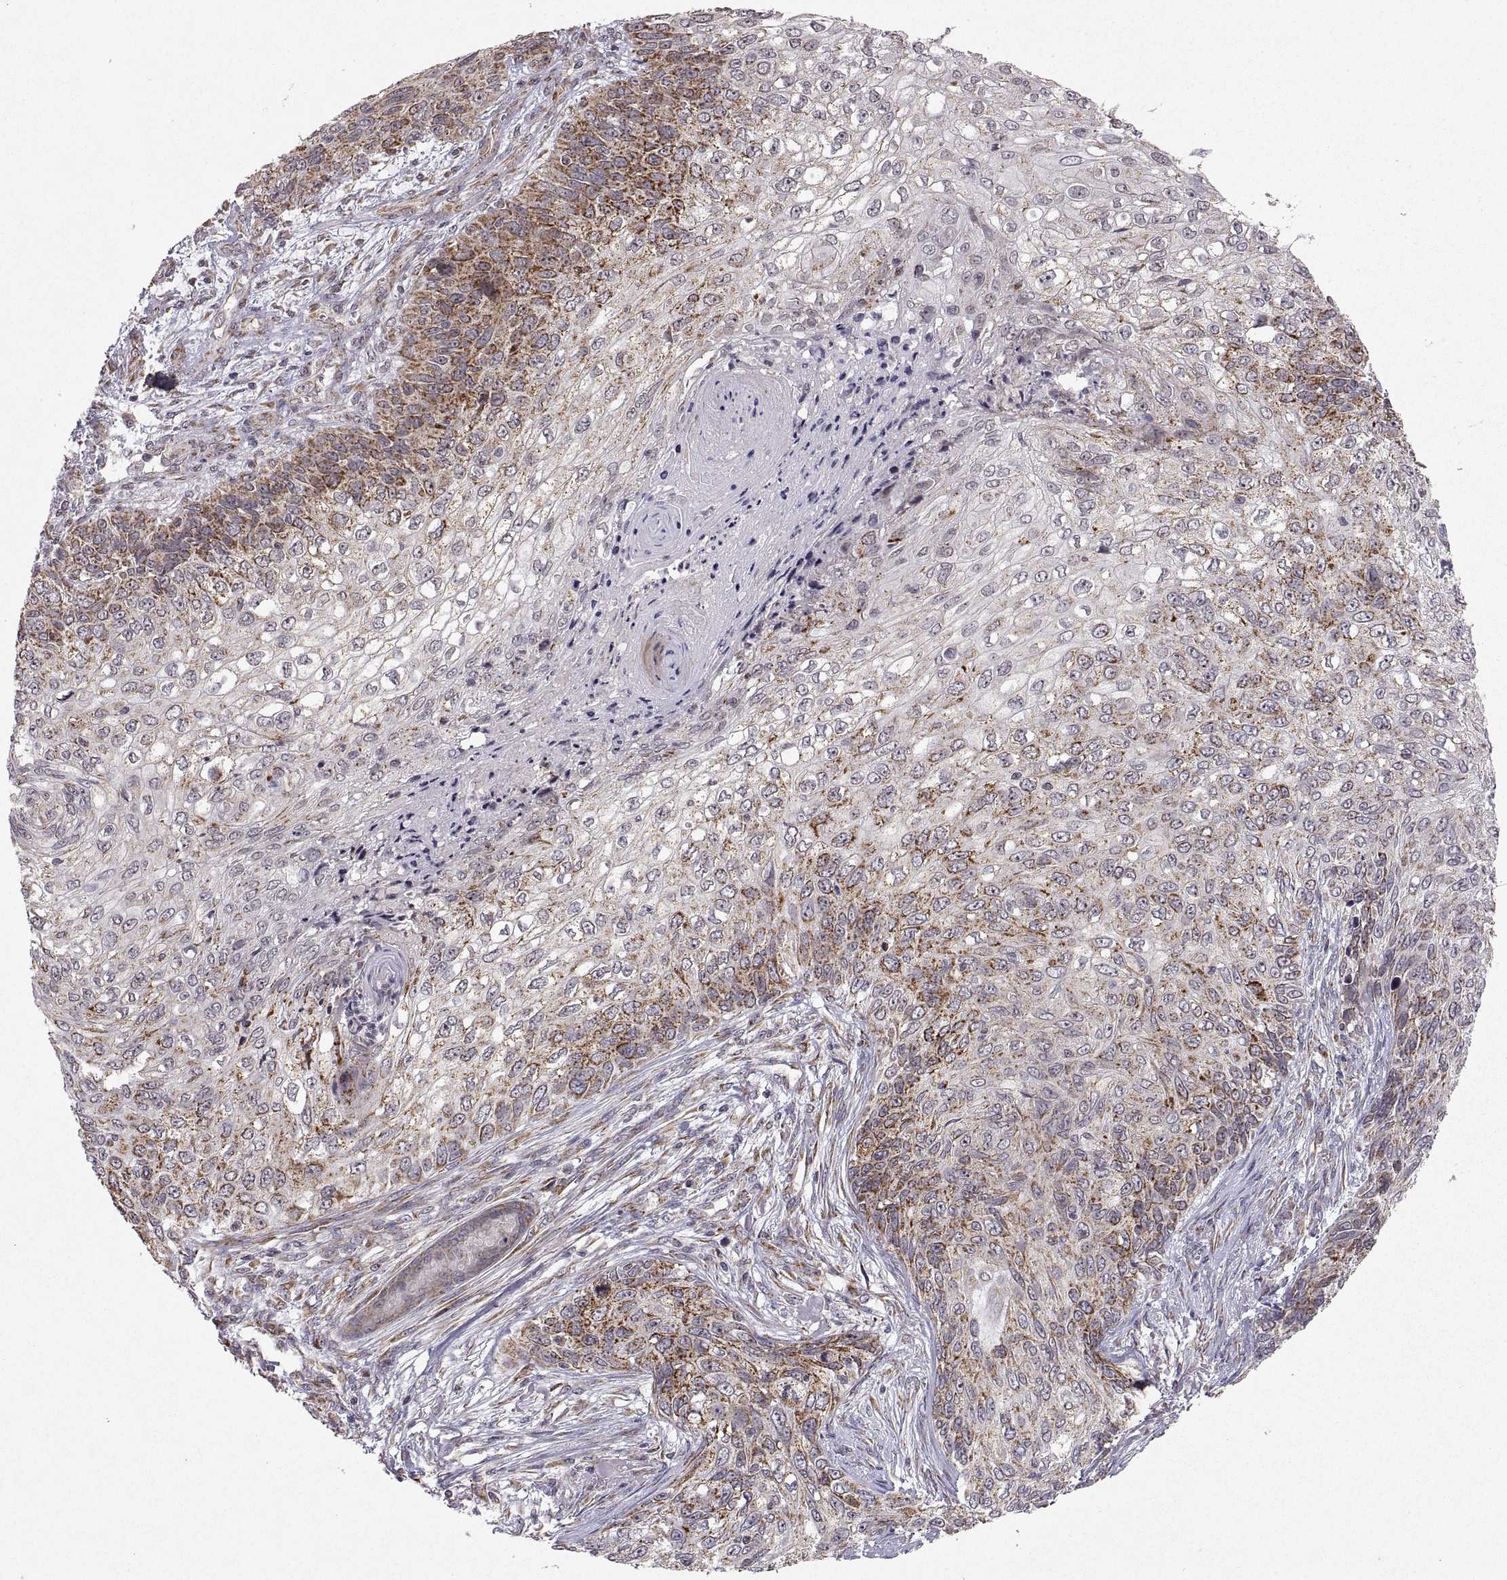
{"staining": {"intensity": "moderate", "quantity": "25%-75%", "location": "cytoplasmic/membranous"}, "tissue": "skin cancer", "cell_type": "Tumor cells", "image_type": "cancer", "snomed": [{"axis": "morphology", "description": "Squamous cell carcinoma, NOS"}, {"axis": "topography", "description": "Skin"}], "caption": "Skin cancer (squamous cell carcinoma) stained with immunohistochemistry (IHC) reveals moderate cytoplasmic/membranous positivity in about 25%-75% of tumor cells.", "gene": "MANBAL", "patient": {"sex": "male", "age": 92}}